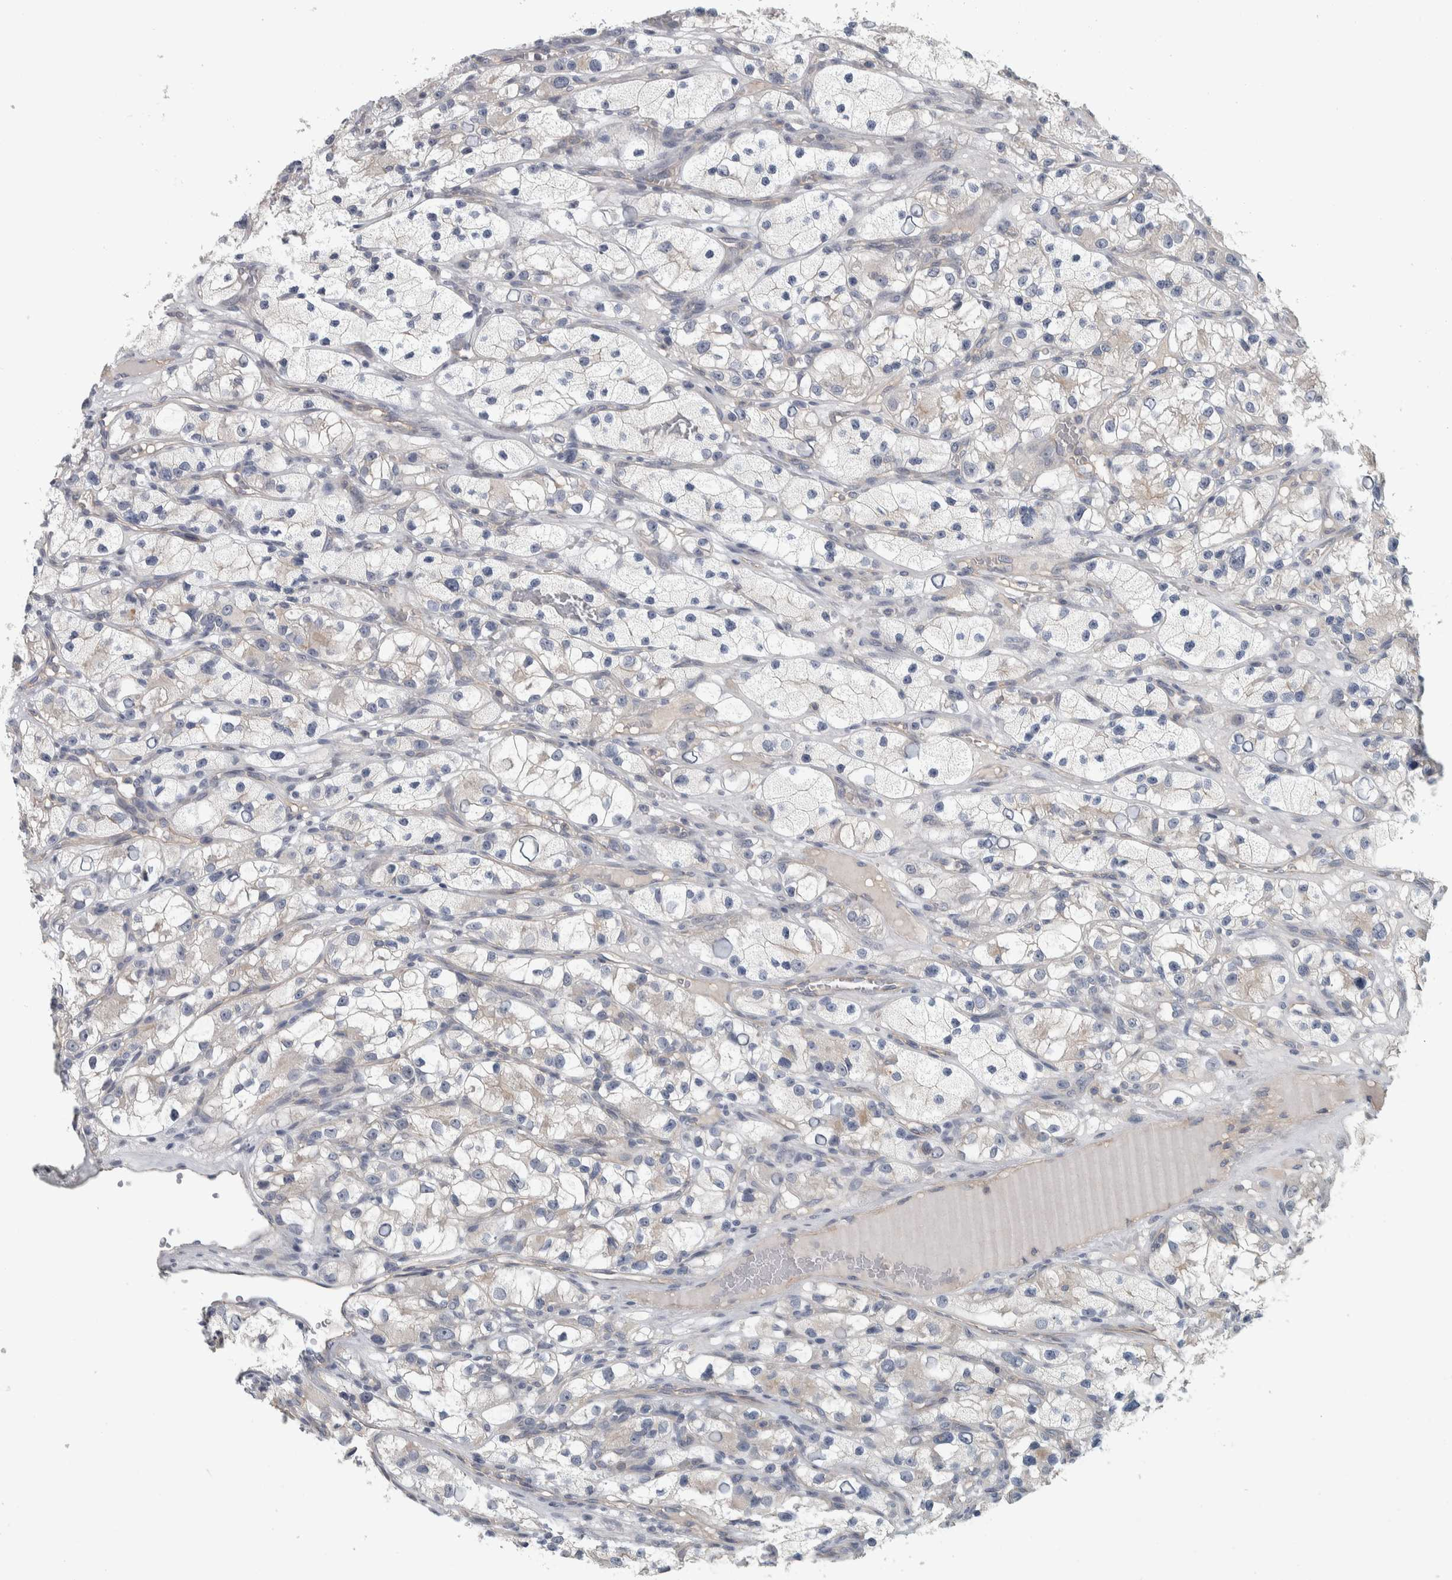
{"staining": {"intensity": "negative", "quantity": "none", "location": "none"}, "tissue": "renal cancer", "cell_type": "Tumor cells", "image_type": "cancer", "snomed": [{"axis": "morphology", "description": "Adenocarcinoma, NOS"}, {"axis": "topography", "description": "Kidney"}], "caption": "Protein analysis of renal adenocarcinoma displays no significant expression in tumor cells. Brightfield microscopy of IHC stained with DAB (brown) and hematoxylin (blue), captured at high magnification.", "gene": "KCNJ3", "patient": {"sex": "female", "age": 57}}